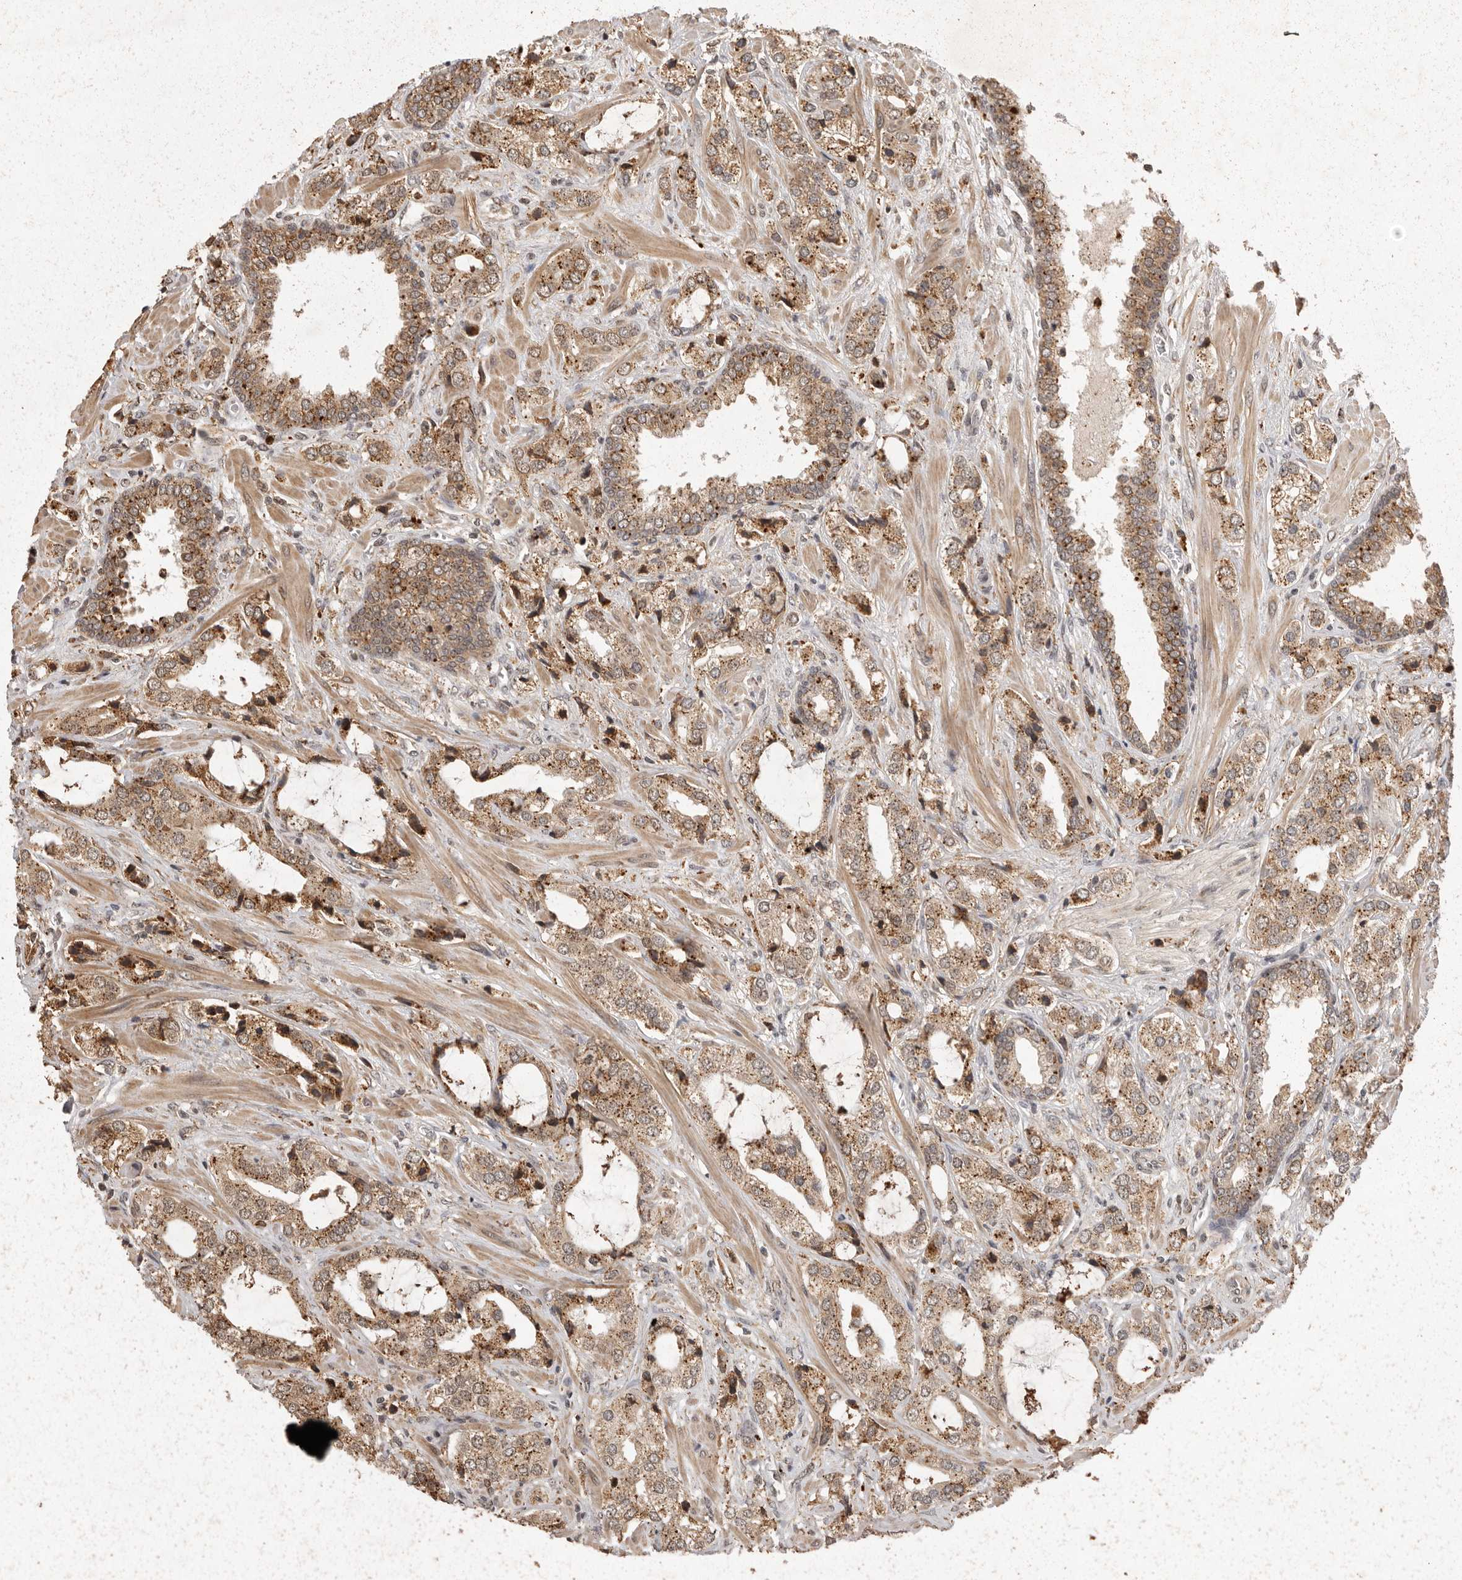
{"staining": {"intensity": "moderate", "quantity": ">75%", "location": "cytoplasmic/membranous"}, "tissue": "prostate cancer", "cell_type": "Tumor cells", "image_type": "cancer", "snomed": [{"axis": "morphology", "description": "Adenocarcinoma, High grade"}, {"axis": "topography", "description": "Prostate"}], "caption": "Immunohistochemistry (IHC) (DAB (3,3'-diaminobenzidine)) staining of prostate cancer reveals moderate cytoplasmic/membranous protein expression in approximately >75% of tumor cells.", "gene": "ZNF83", "patient": {"sex": "male", "age": 66}}